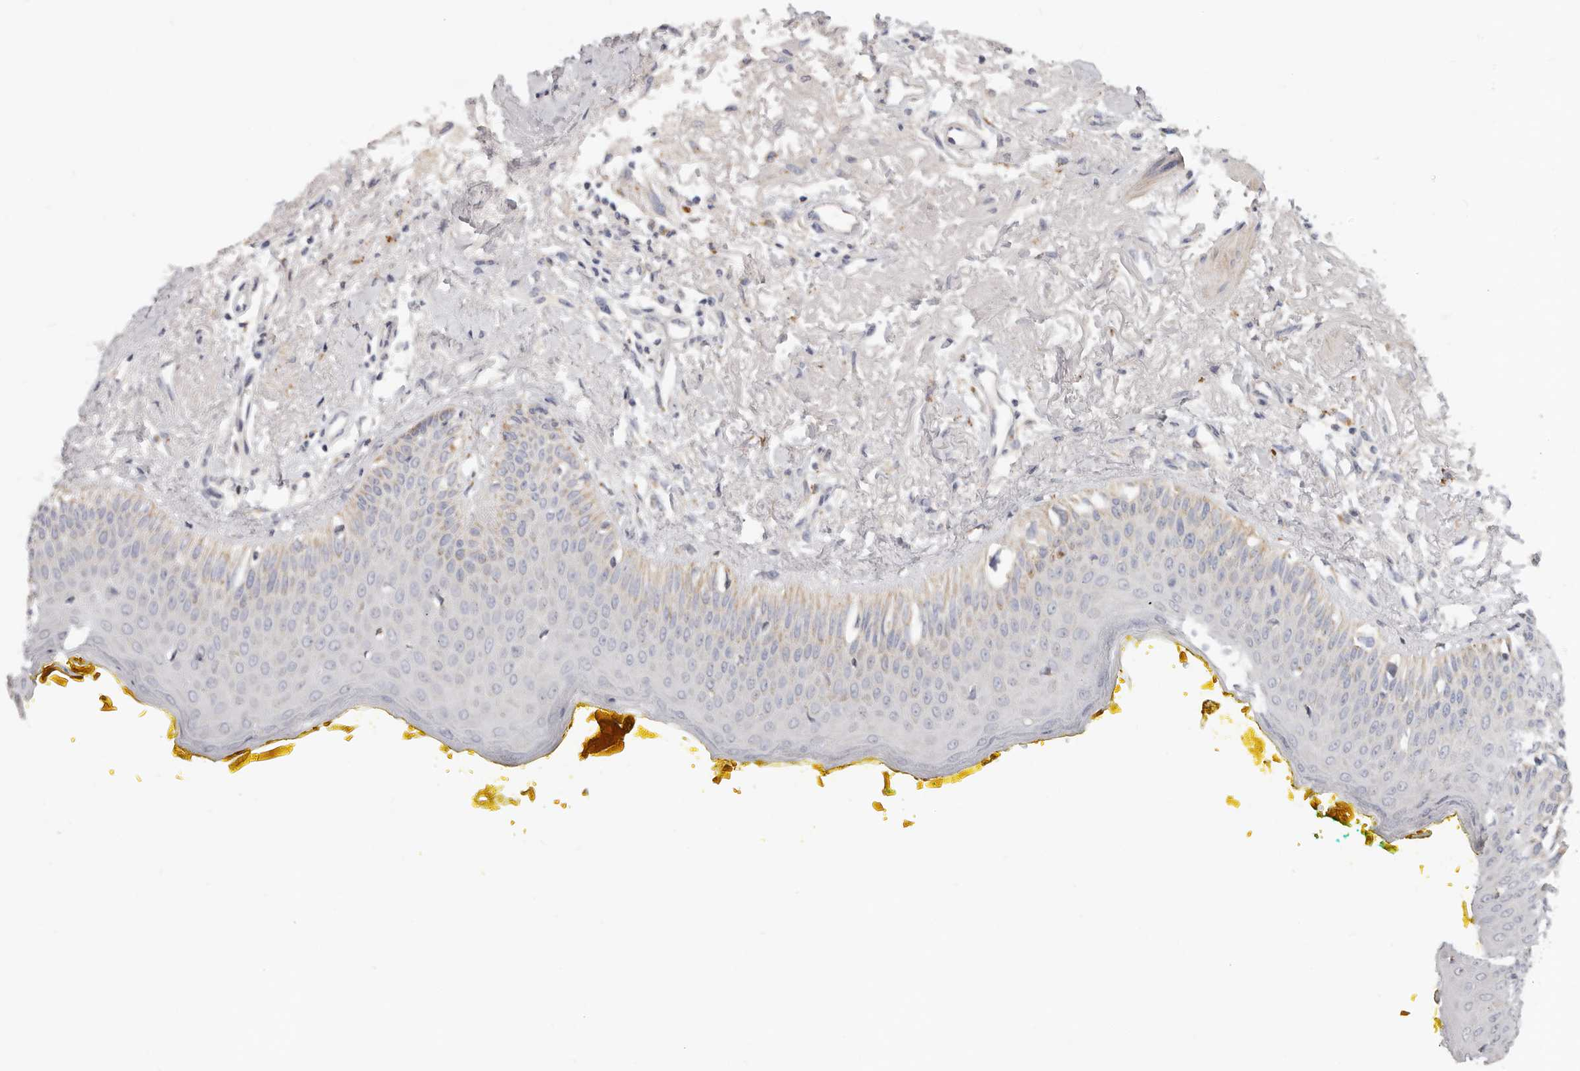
{"staining": {"intensity": "weak", "quantity": "<25%", "location": "cytoplasmic/membranous"}, "tissue": "oral mucosa", "cell_type": "Squamous epithelial cells", "image_type": "normal", "snomed": [{"axis": "morphology", "description": "Normal tissue, NOS"}, {"axis": "topography", "description": "Oral tissue"}], "caption": "Immunohistochemistry histopathology image of normal oral mucosa stained for a protein (brown), which exhibits no positivity in squamous epithelial cells.", "gene": "TFB2M", "patient": {"sex": "female", "age": 70}}